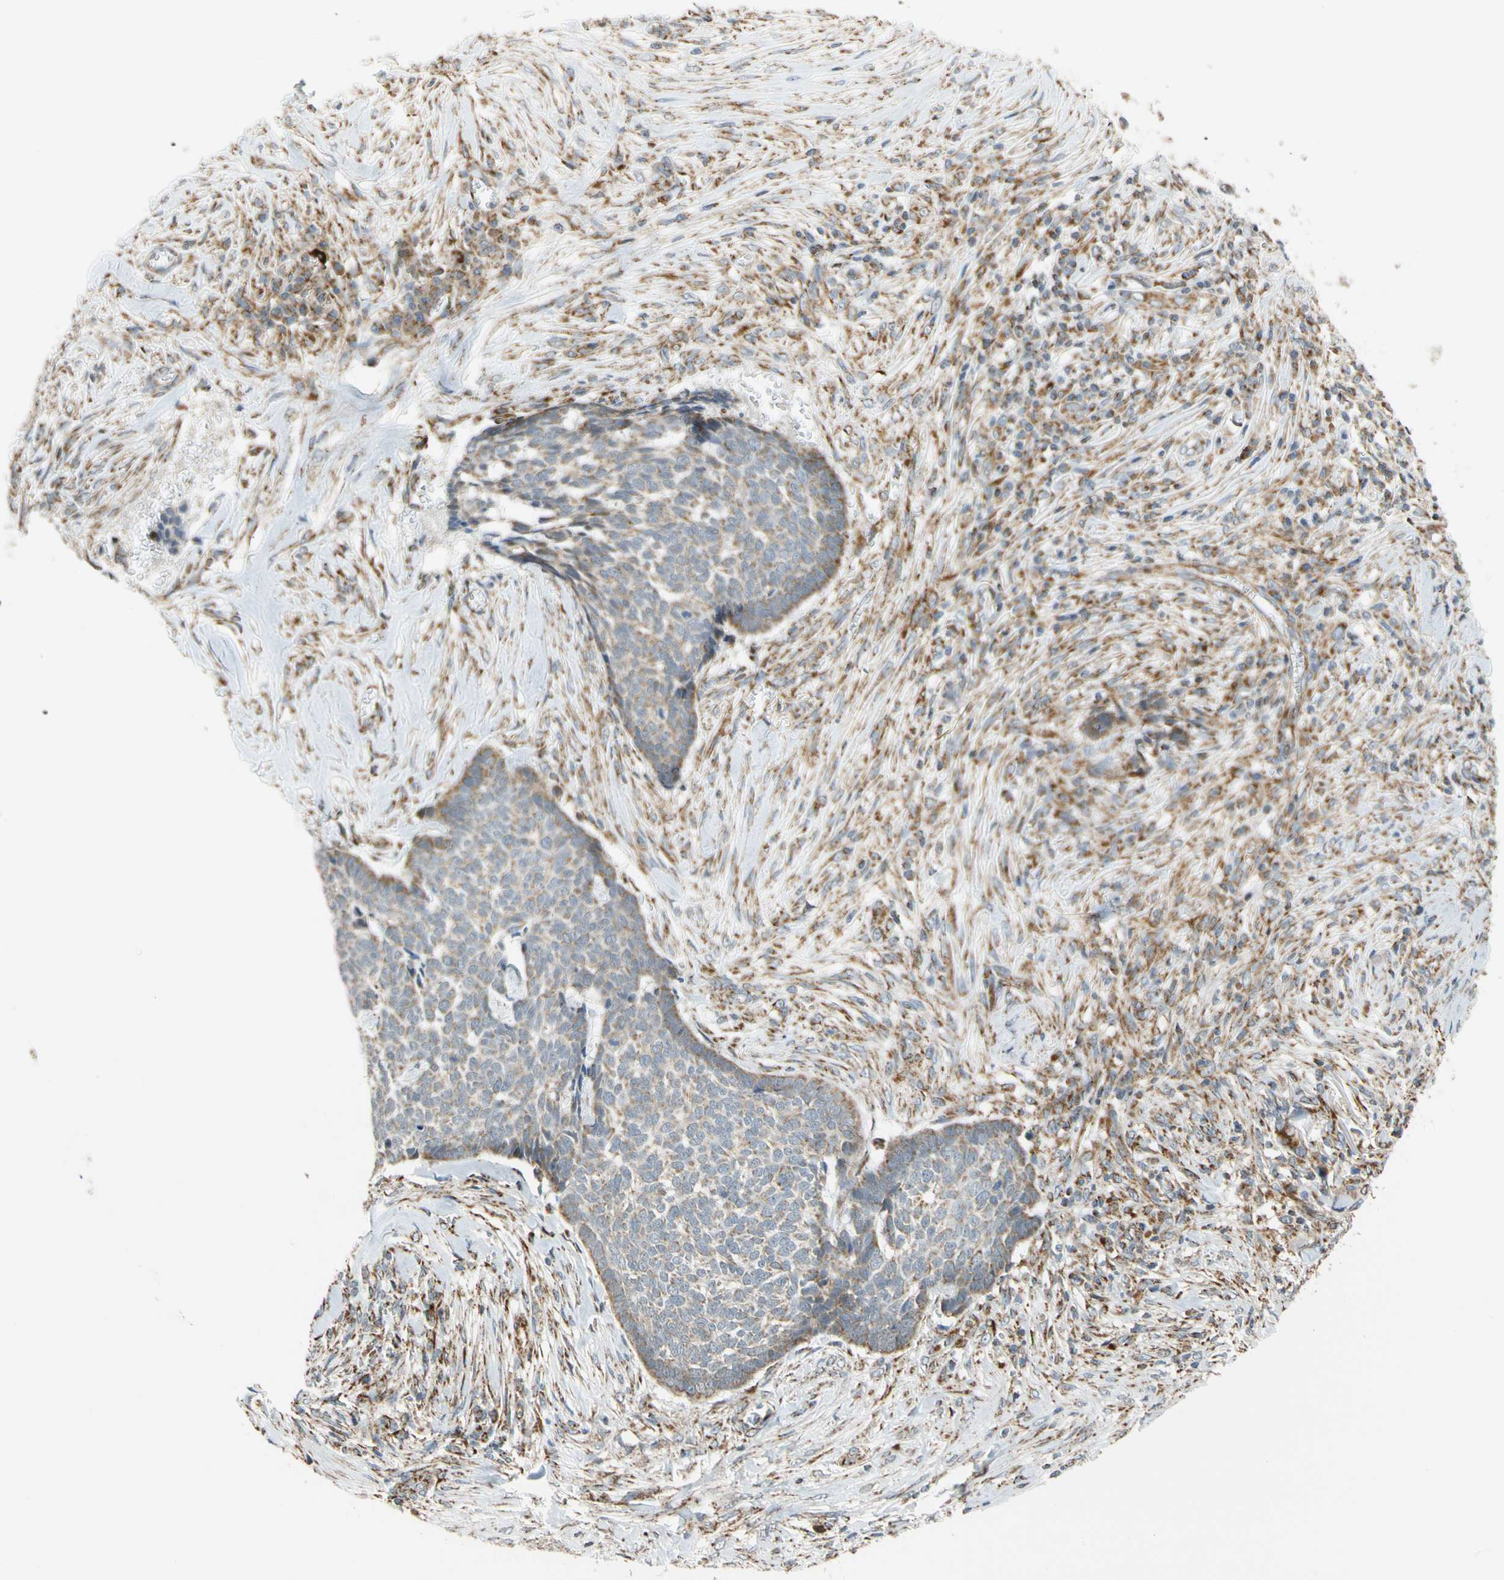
{"staining": {"intensity": "weak", "quantity": "<25%", "location": "cytoplasmic/membranous"}, "tissue": "skin cancer", "cell_type": "Tumor cells", "image_type": "cancer", "snomed": [{"axis": "morphology", "description": "Basal cell carcinoma"}, {"axis": "topography", "description": "Skin"}], "caption": "Tumor cells are negative for brown protein staining in skin basal cell carcinoma. (DAB (3,3'-diaminobenzidine) immunohistochemistry visualized using brightfield microscopy, high magnification).", "gene": "SFXN3", "patient": {"sex": "male", "age": 84}}